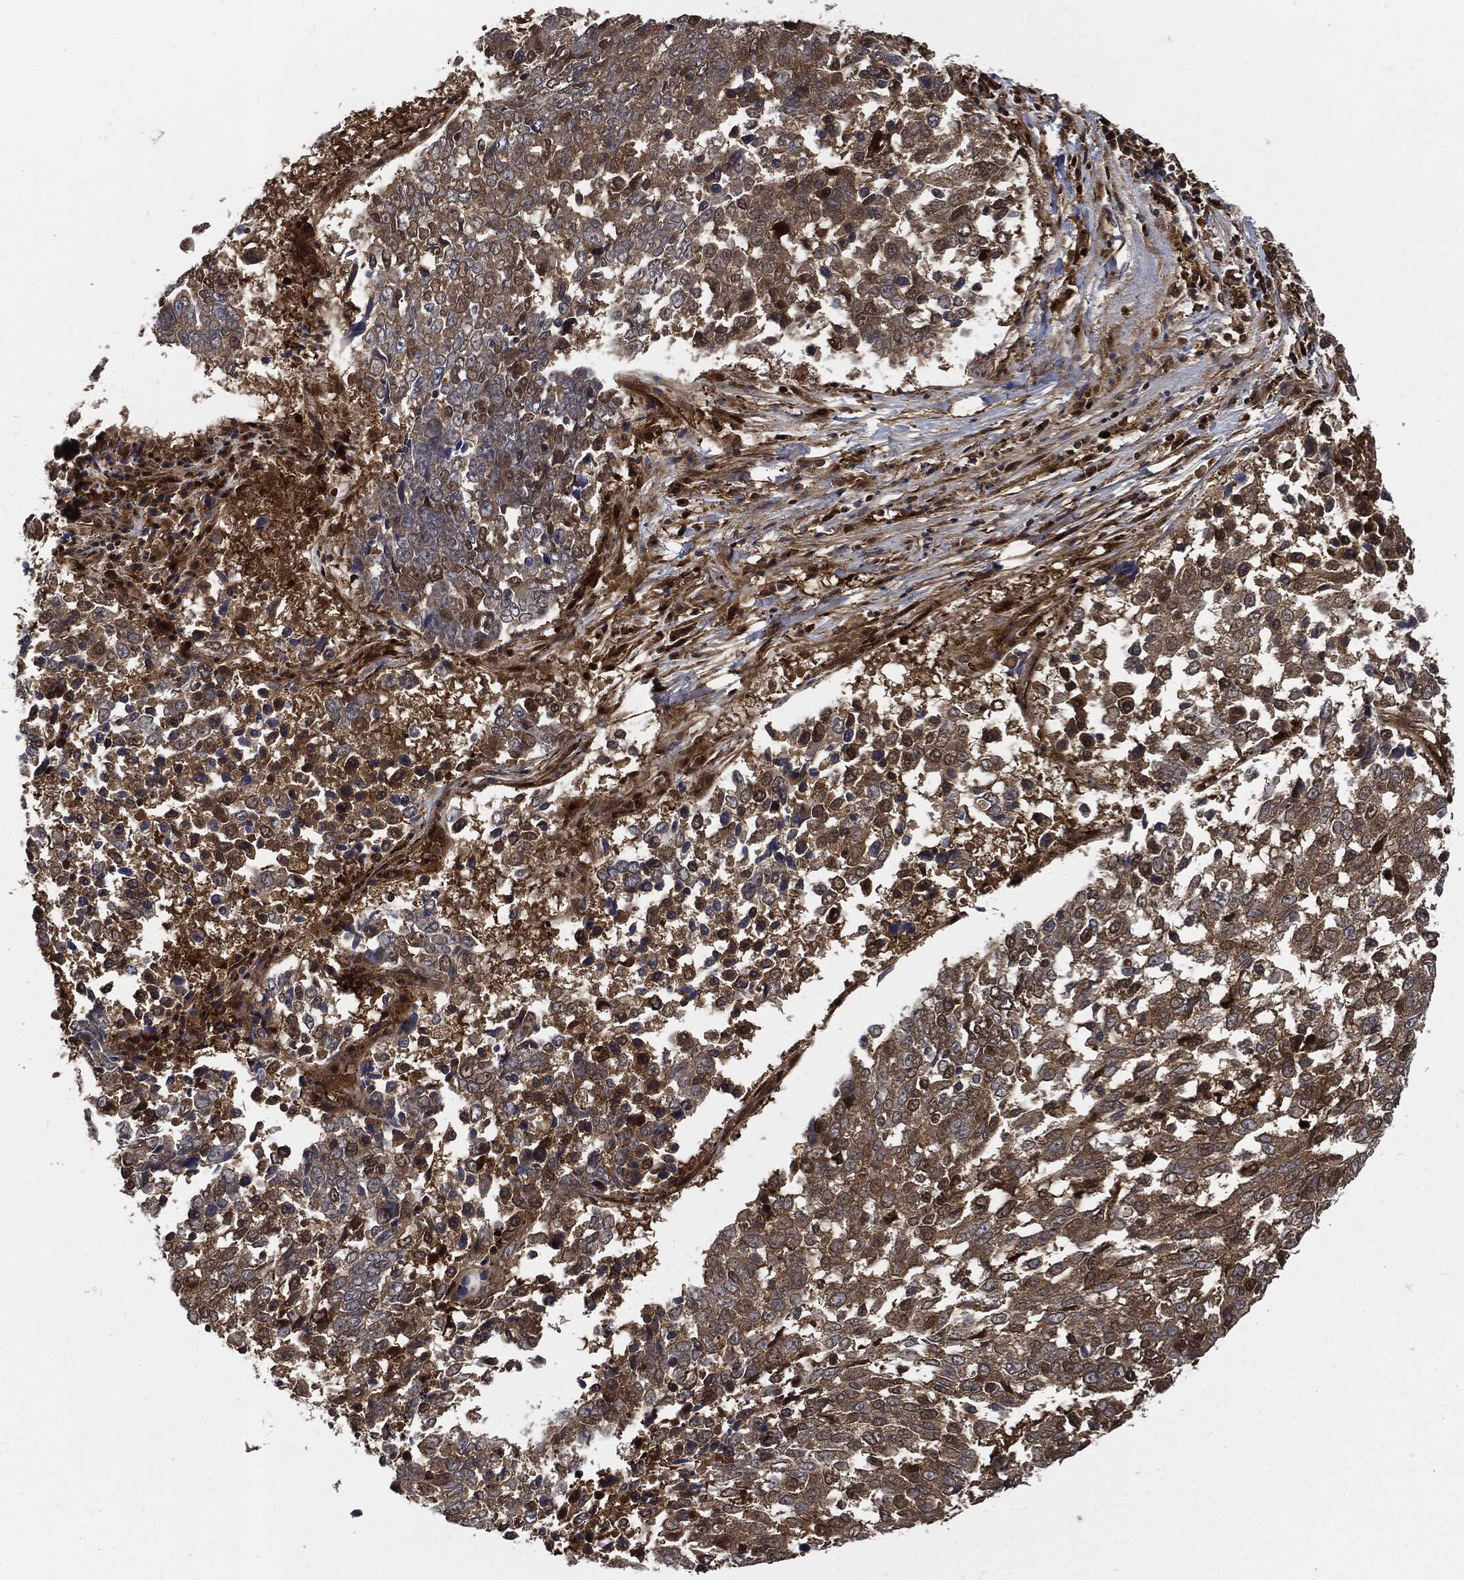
{"staining": {"intensity": "moderate", "quantity": "25%-75%", "location": "cytoplasmic/membranous"}, "tissue": "lung cancer", "cell_type": "Tumor cells", "image_type": "cancer", "snomed": [{"axis": "morphology", "description": "Squamous cell carcinoma, NOS"}, {"axis": "topography", "description": "Lung"}], "caption": "Squamous cell carcinoma (lung) was stained to show a protein in brown. There is medium levels of moderate cytoplasmic/membranous staining in about 25%-75% of tumor cells. (DAB = brown stain, brightfield microscopy at high magnification).", "gene": "XPNPEP1", "patient": {"sex": "male", "age": 82}}